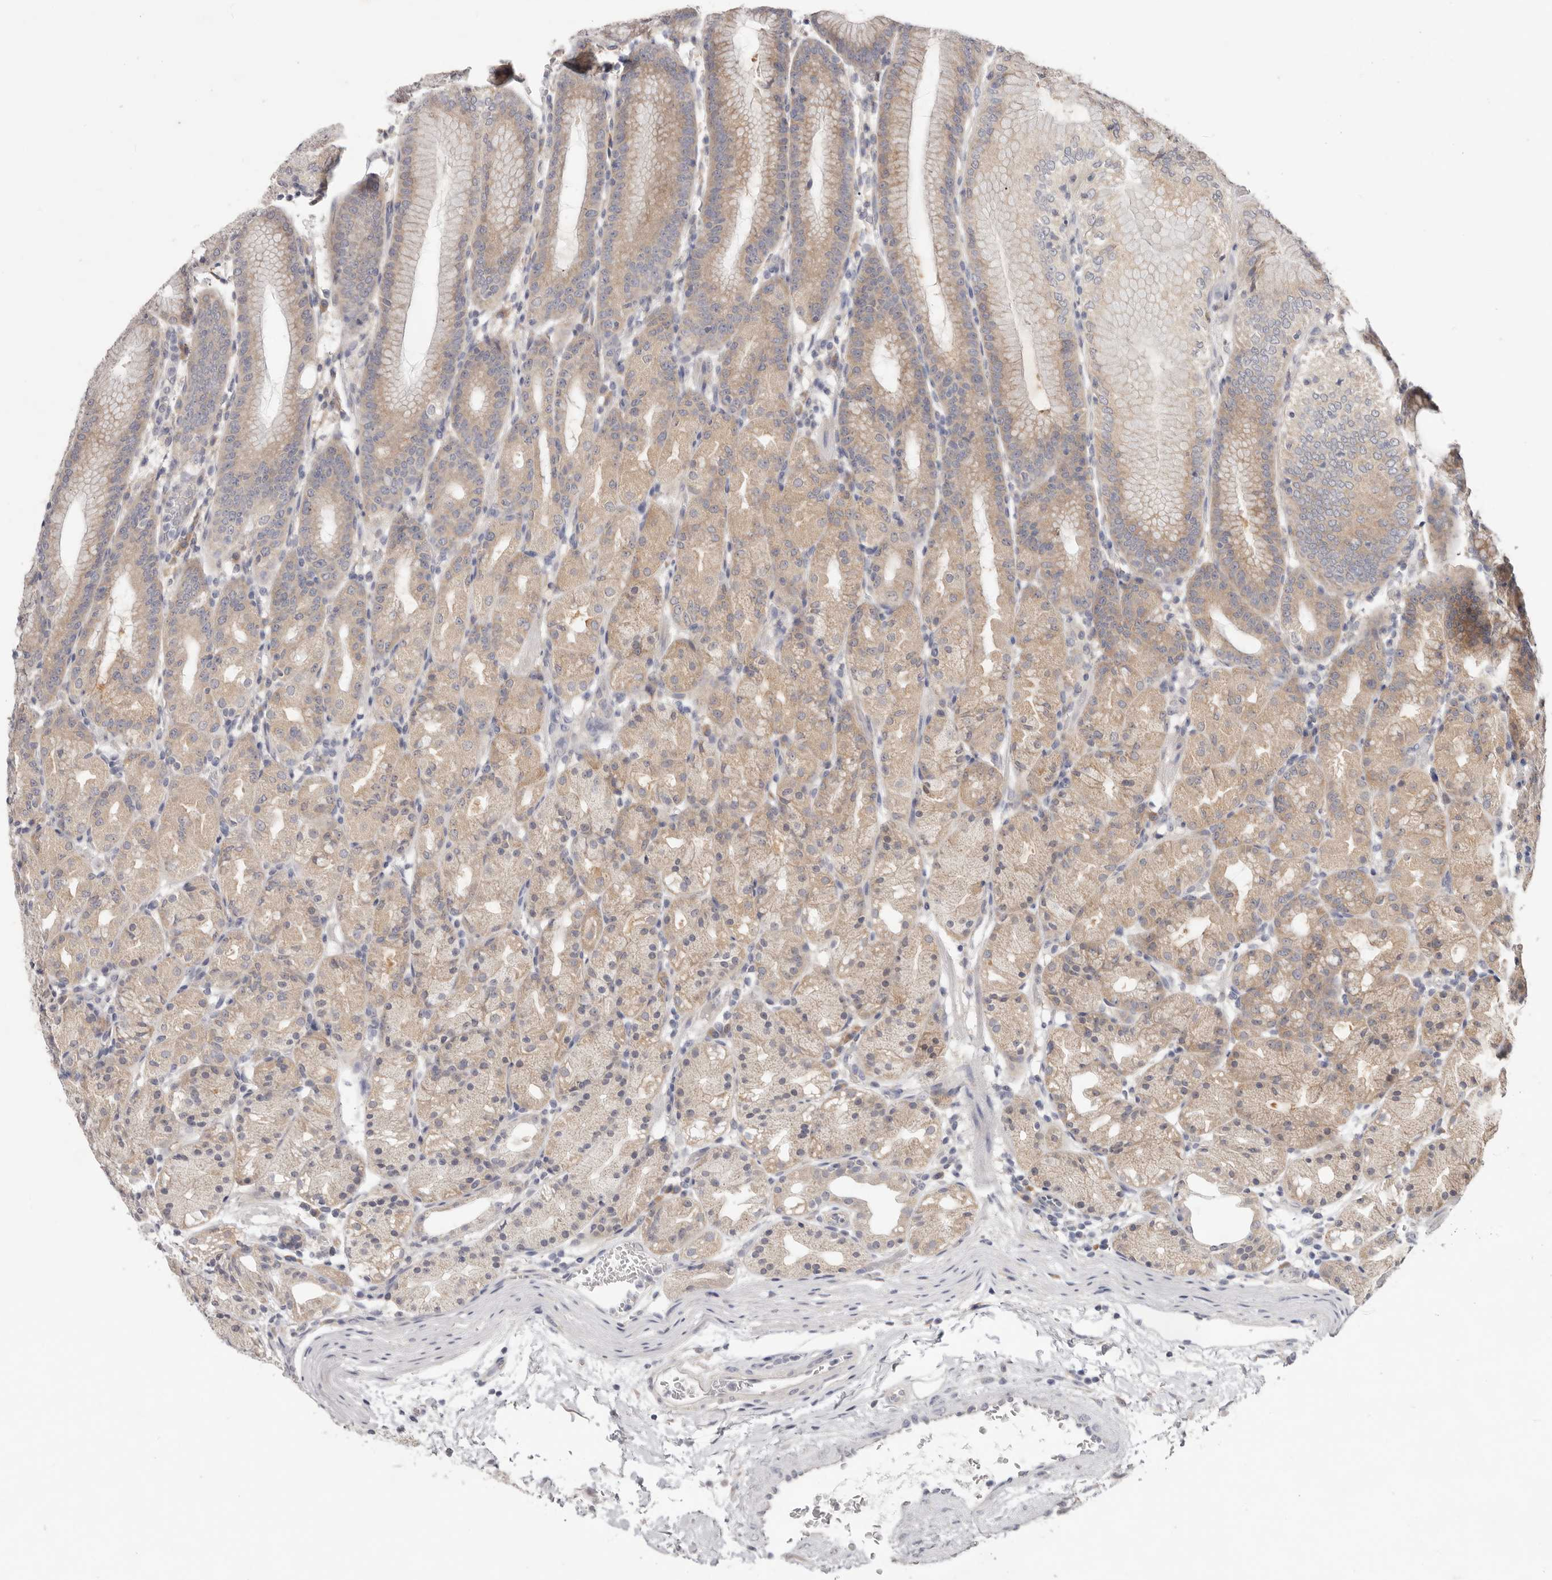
{"staining": {"intensity": "weak", "quantity": ">75%", "location": "cytoplasmic/membranous"}, "tissue": "stomach", "cell_type": "Glandular cells", "image_type": "normal", "snomed": [{"axis": "morphology", "description": "Normal tissue, NOS"}, {"axis": "topography", "description": "Stomach, upper"}], "caption": "Brown immunohistochemical staining in normal human stomach displays weak cytoplasmic/membranous expression in approximately >75% of glandular cells. (brown staining indicates protein expression, while blue staining denotes nuclei).", "gene": "WDR77", "patient": {"sex": "male", "age": 48}}